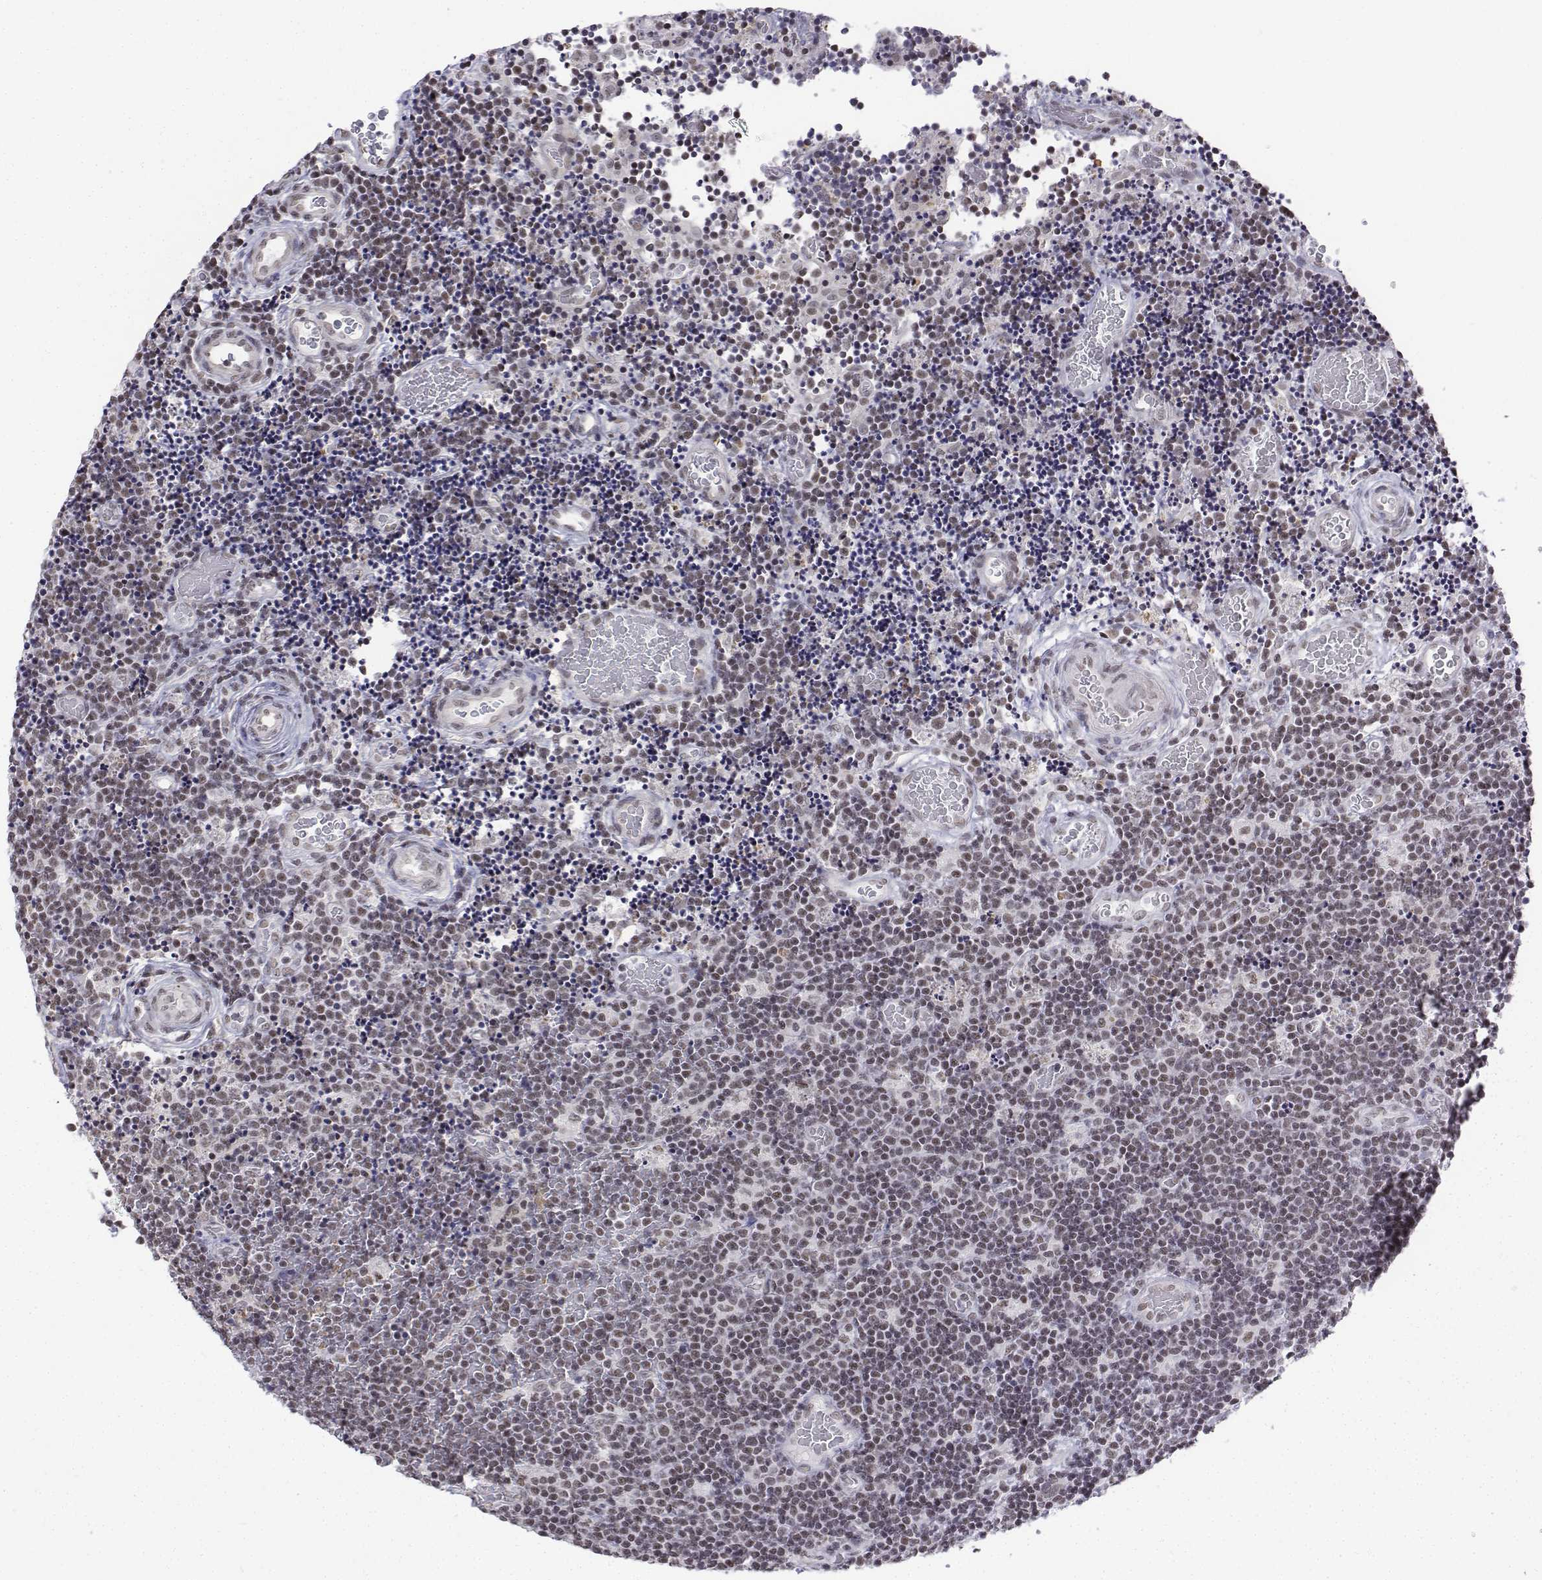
{"staining": {"intensity": "weak", "quantity": ">75%", "location": "nuclear"}, "tissue": "lymphoma", "cell_type": "Tumor cells", "image_type": "cancer", "snomed": [{"axis": "morphology", "description": "Malignant lymphoma, non-Hodgkin's type, Low grade"}, {"axis": "topography", "description": "Brain"}], "caption": "About >75% of tumor cells in low-grade malignant lymphoma, non-Hodgkin's type exhibit weak nuclear protein expression as visualized by brown immunohistochemical staining.", "gene": "SETD1A", "patient": {"sex": "female", "age": 66}}